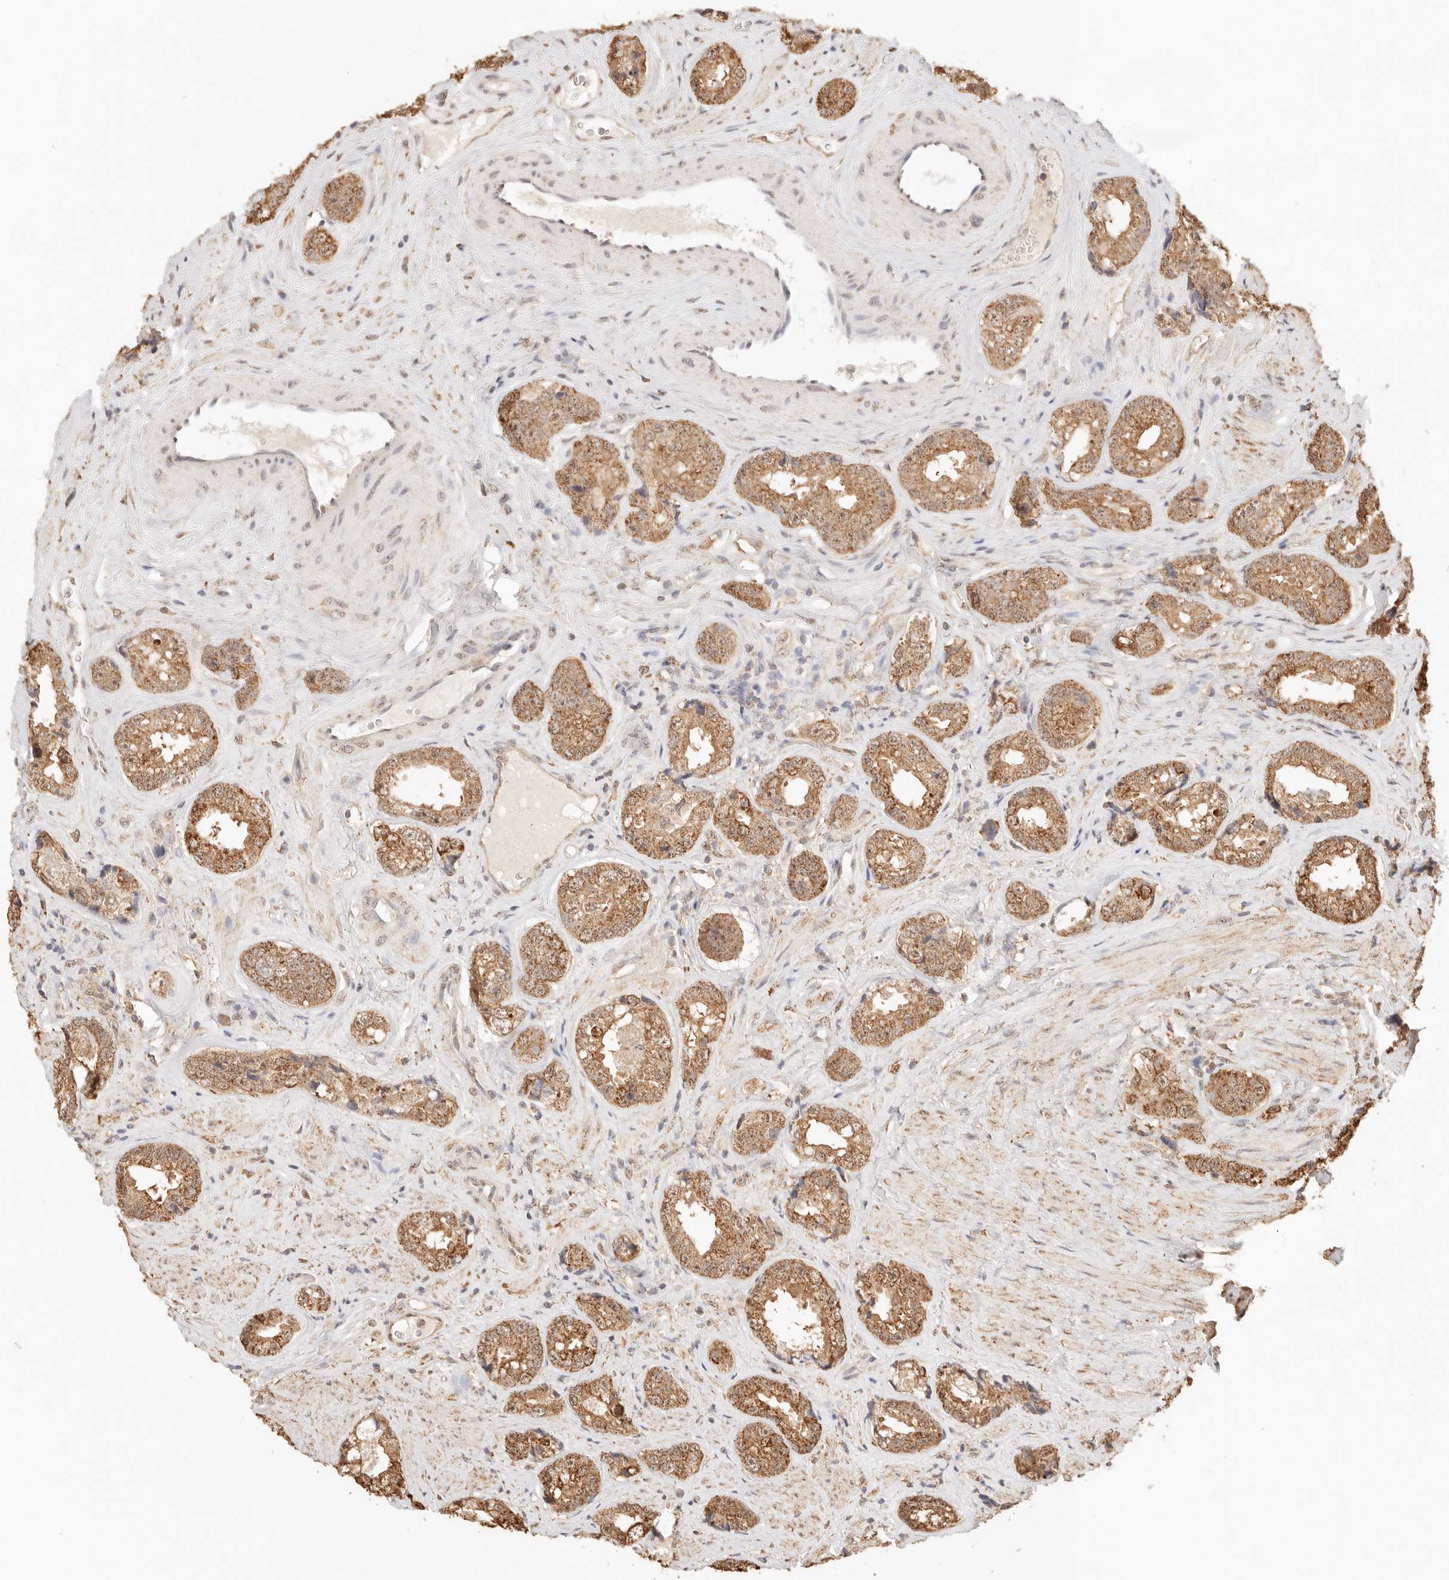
{"staining": {"intensity": "moderate", "quantity": ">75%", "location": "cytoplasmic/membranous"}, "tissue": "prostate cancer", "cell_type": "Tumor cells", "image_type": "cancer", "snomed": [{"axis": "morphology", "description": "Adenocarcinoma, High grade"}, {"axis": "topography", "description": "Prostate"}], "caption": "Moderate cytoplasmic/membranous expression is seen in about >75% of tumor cells in prostate cancer (high-grade adenocarcinoma). (DAB (3,3'-diaminobenzidine) = brown stain, brightfield microscopy at high magnification).", "gene": "IL1R2", "patient": {"sex": "male", "age": 61}}